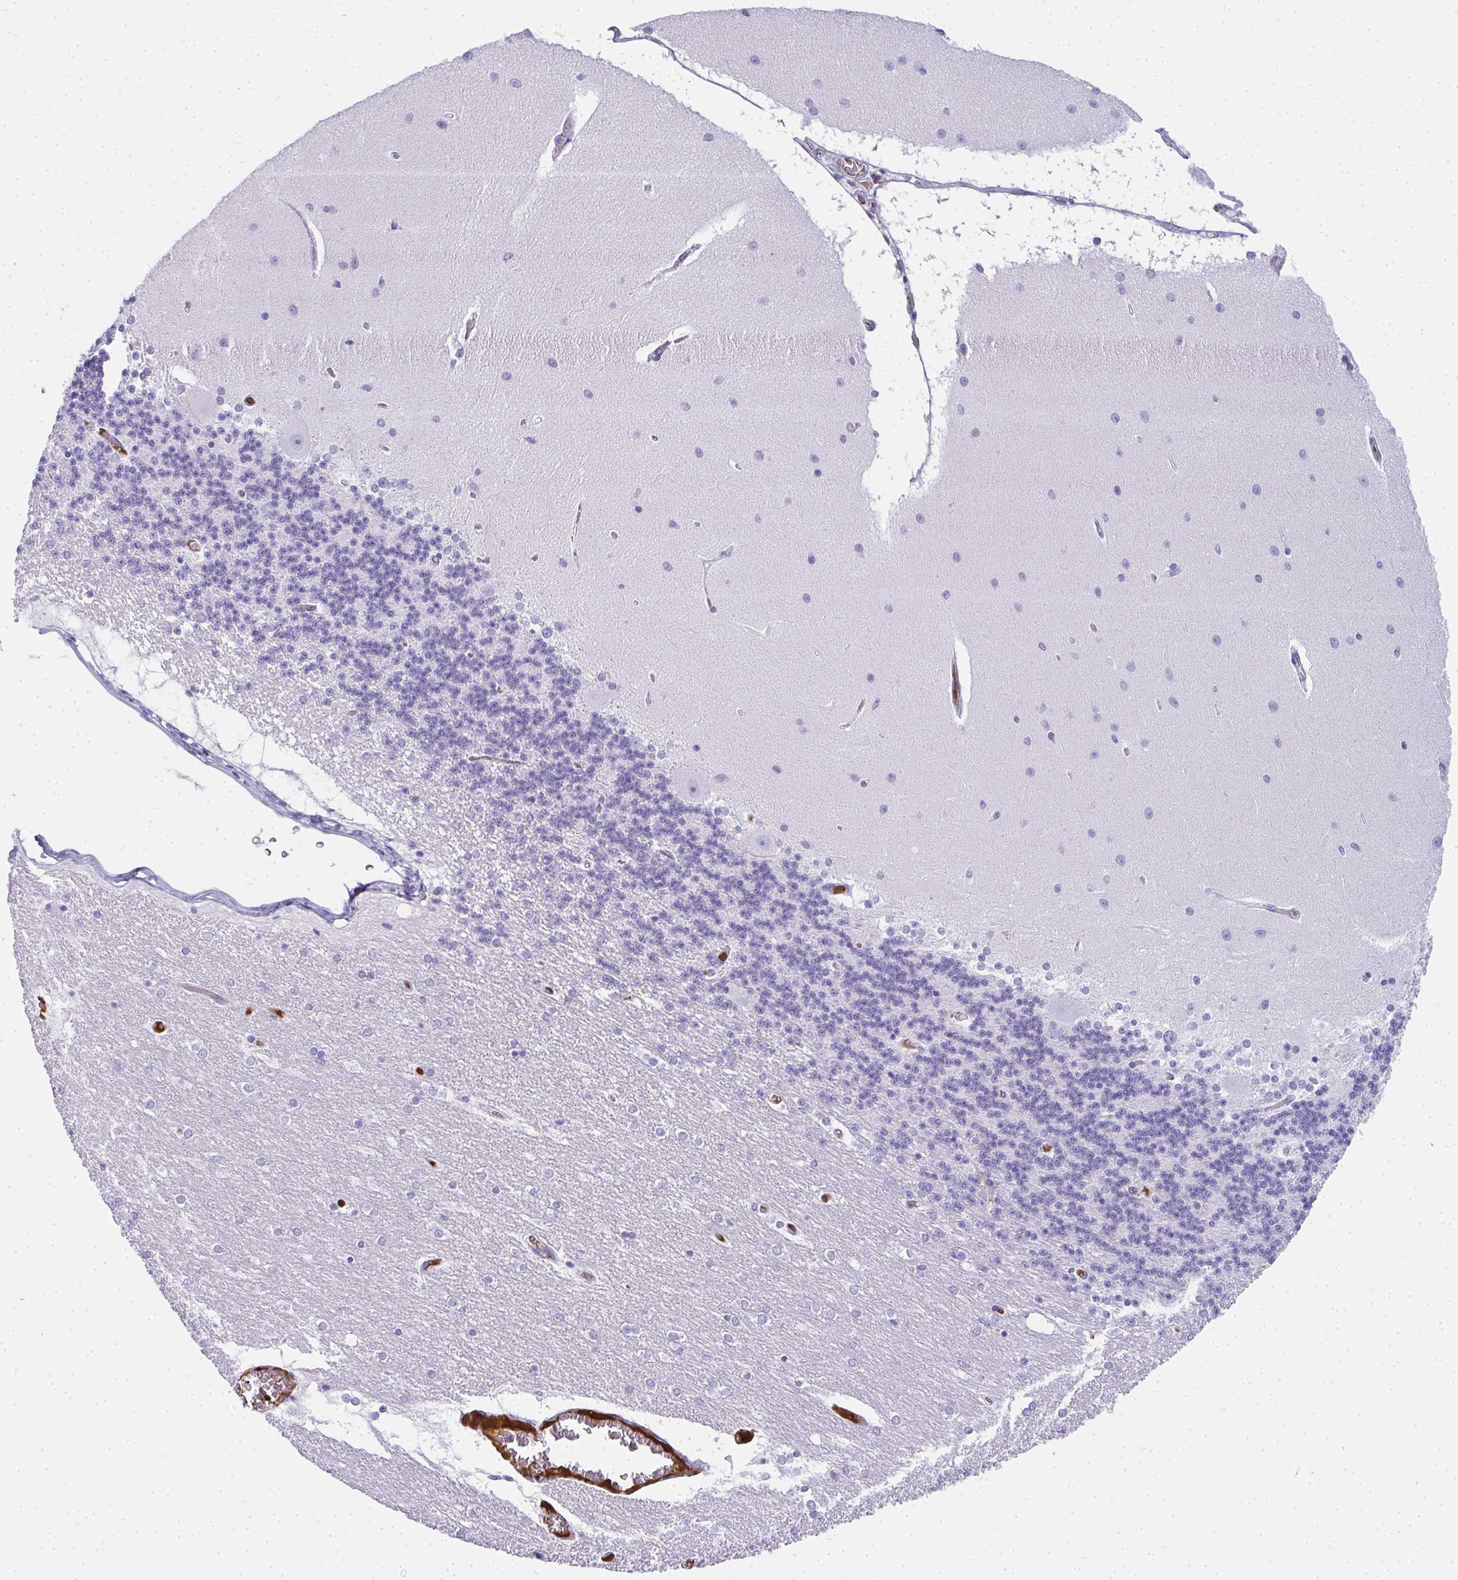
{"staining": {"intensity": "negative", "quantity": "none", "location": "none"}, "tissue": "cerebellum", "cell_type": "Cells in granular layer", "image_type": "normal", "snomed": [{"axis": "morphology", "description": "Normal tissue, NOS"}, {"axis": "topography", "description": "Cerebellum"}], "caption": "A high-resolution image shows immunohistochemistry staining of unremarkable cerebellum, which exhibits no significant expression in cells in granular layer.", "gene": "ZSWIM3", "patient": {"sex": "female", "age": 54}}